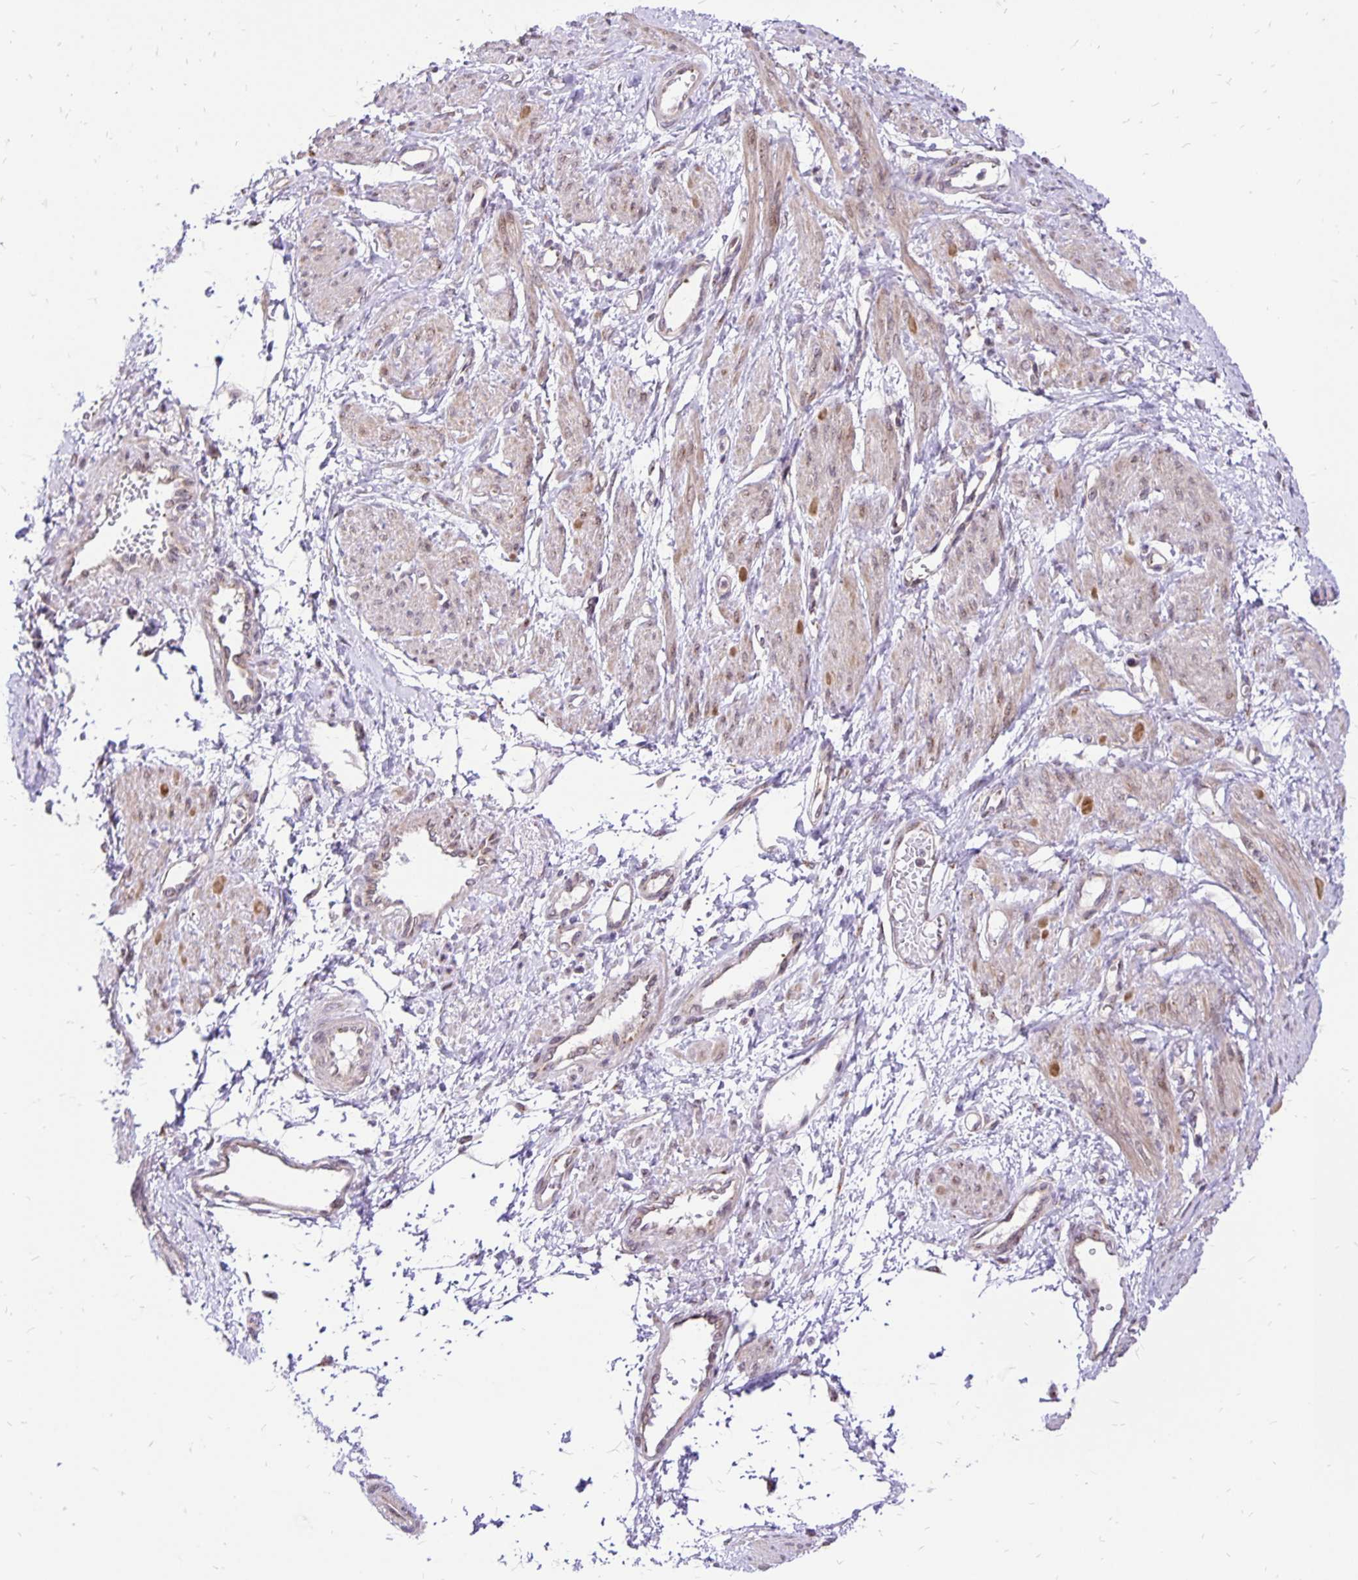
{"staining": {"intensity": "weak", "quantity": "25%-75%", "location": "cytoplasmic/membranous,nuclear"}, "tissue": "smooth muscle", "cell_type": "Smooth muscle cells", "image_type": "normal", "snomed": [{"axis": "morphology", "description": "Normal tissue, NOS"}, {"axis": "topography", "description": "Smooth muscle"}, {"axis": "topography", "description": "Uterus"}], "caption": "Immunohistochemical staining of unremarkable human smooth muscle demonstrates weak cytoplasmic/membranous,nuclear protein expression in about 25%-75% of smooth muscle cells. The staining was performed using DAB (3,3'-diaminobenzidine), with brown indicating positive protein expression. Nuclei are stained blue with hematoxylin.", "gene": "GOLGA5", "patient": {"sex": "female", "age": 39}}